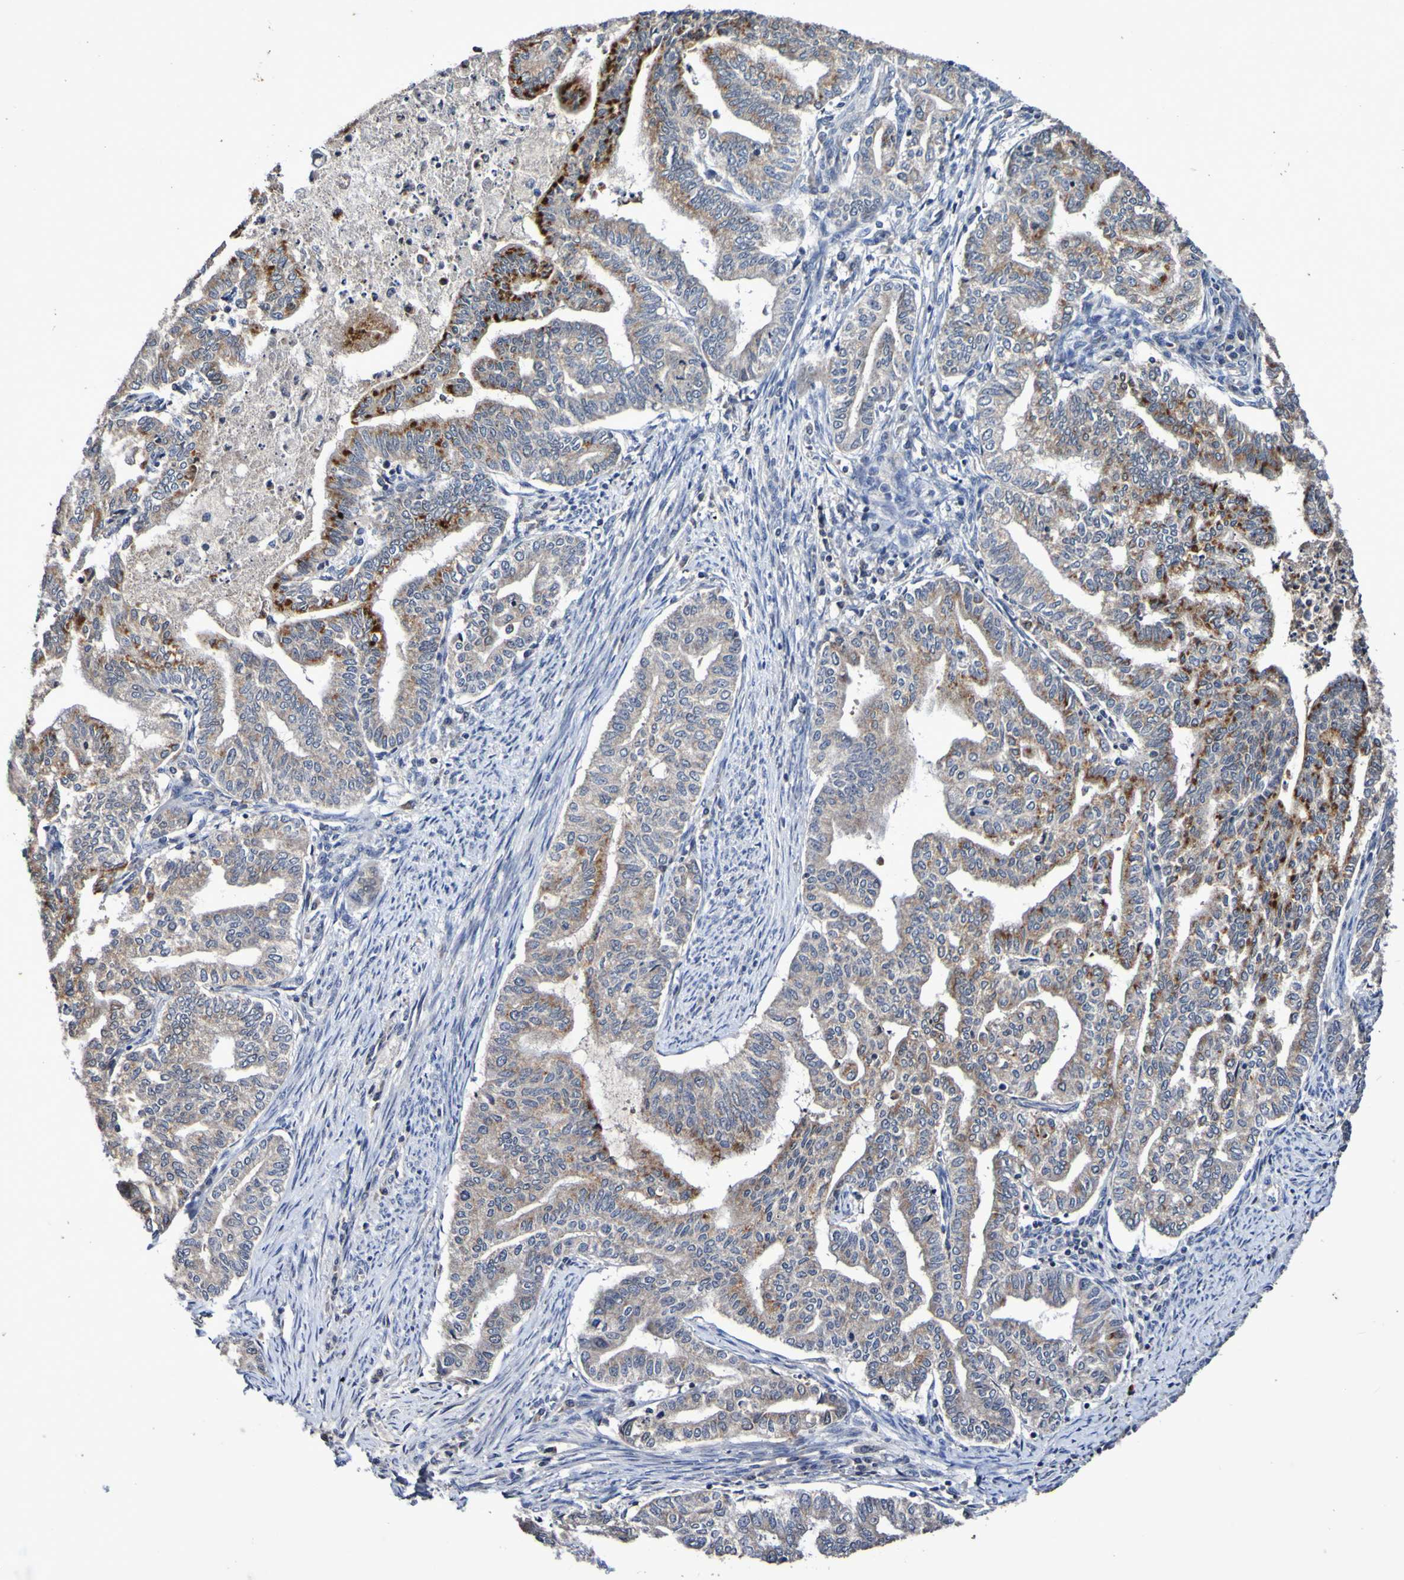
{"staining": {"intensity": "strong", "quantity": "<25%", "location": "cytoplasmic/membranous"}, "tissue": "endometrial cancer", "cell_type": "Tumor cells", "image_type": "cancer", "snomed": [{"axis": "morphology", "description": "Adenocarcinoma, NOS"}, {"axis": "topography", "description": "Endometrium"}], "caption": "Brown immunohistochemical staining in adenocarcinoma (endometrial) shows strong cytoplasmic/membranous positivity in about <25% of tumor cells. (IHC, brightfield microscopy, high magnification).", "gene": "PTP4A2", "patient": {"sex": "female", "age": 79}}